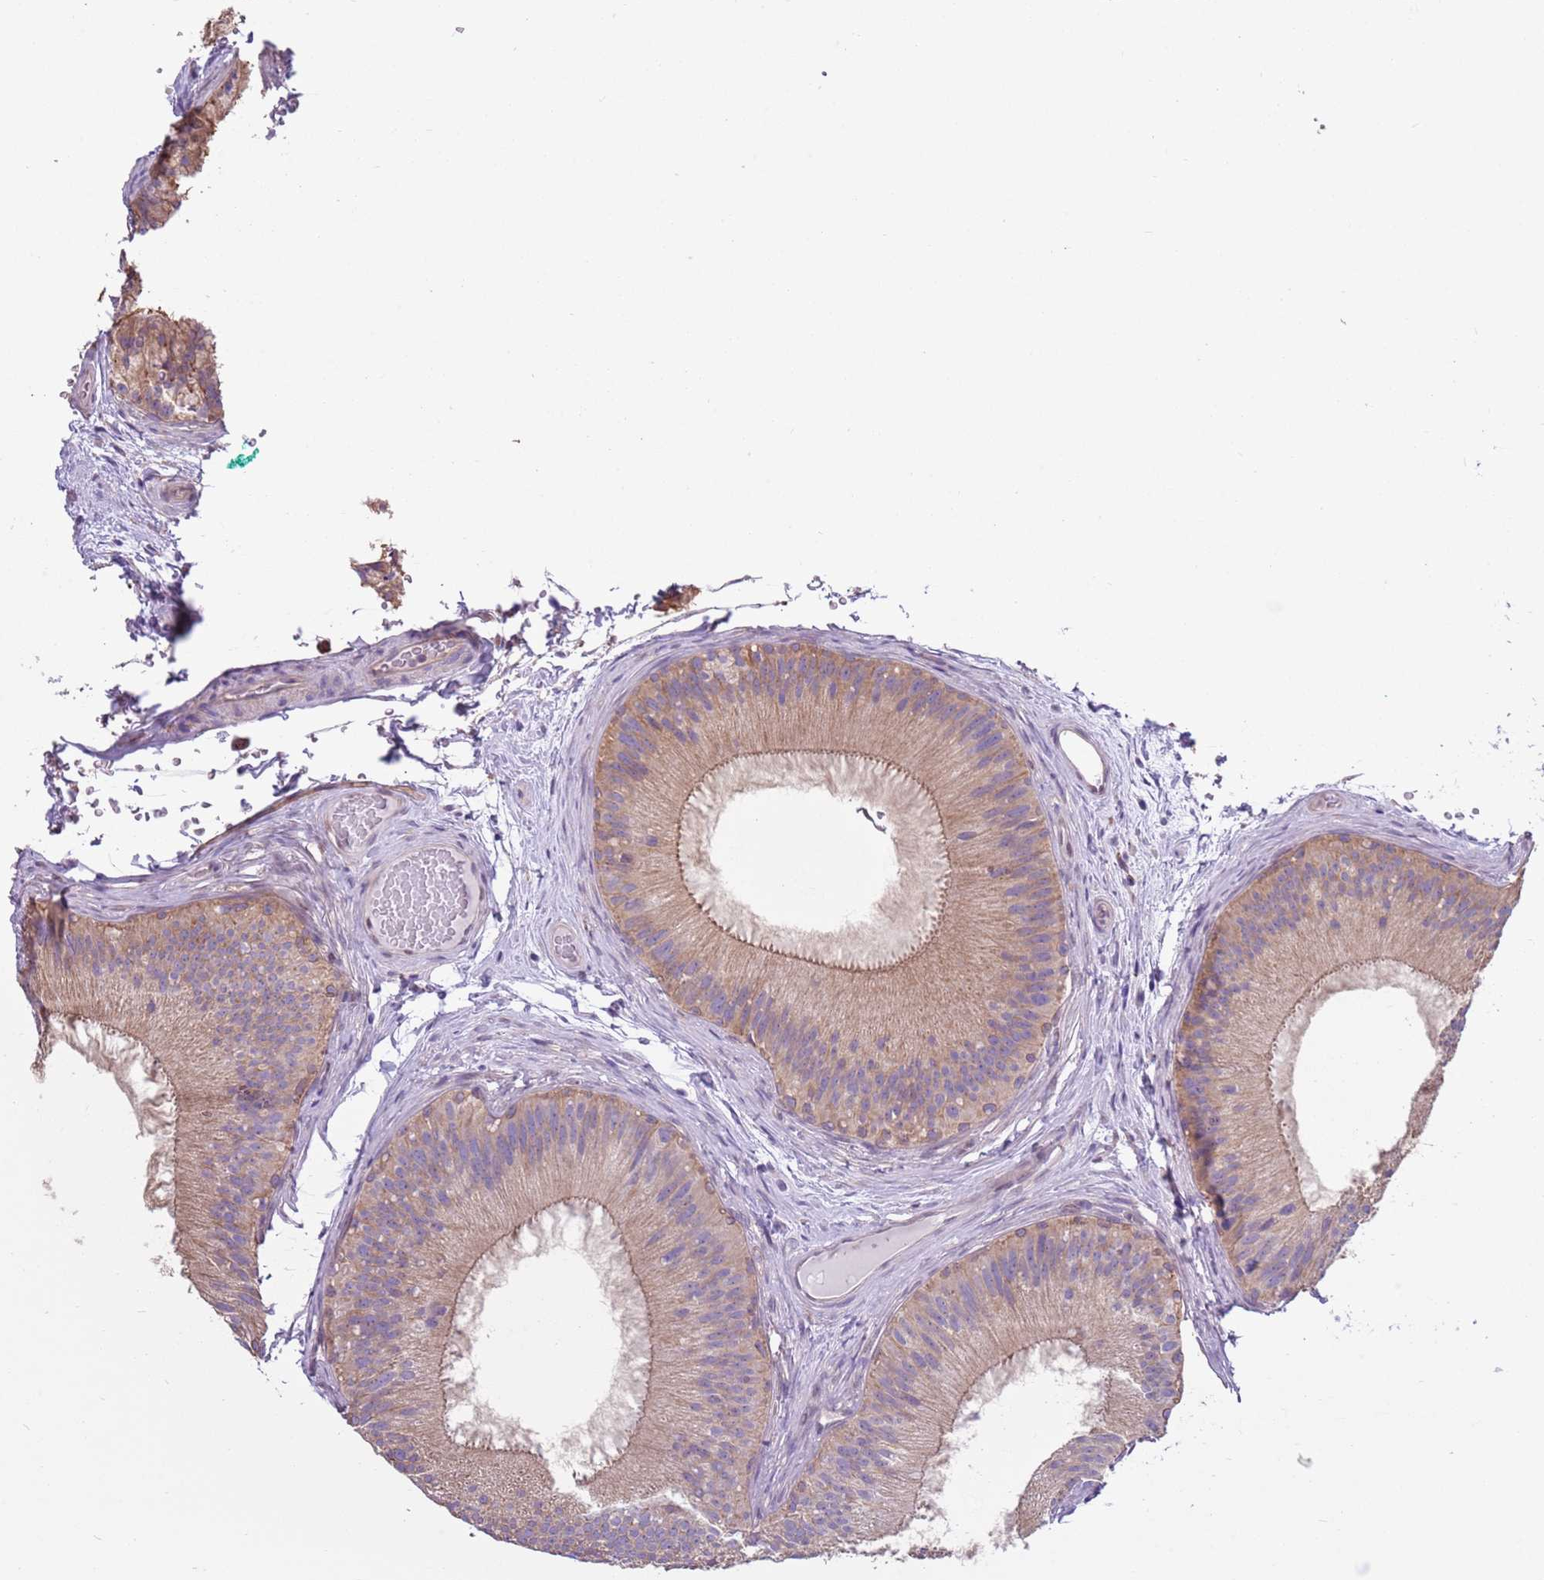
{"staining": {"intensity": "weak", "quantity": "25%-75%", "location": "cytoplasmic/membranous"}, "tissue": "epididymis", "cell_type": "Glandular cells", "image_type": "normal", "snomed": [{"axis": "morphology", "description": "Normal tissue, NOS"}, {"axis": "topography", "description": "Epididymis"}], "caption": "Immunohistochemical staining of unremarkable human epididymis displays low levels of weak cytoplasmic/membranous positivity in approximately 25%-75% of glandular cells.", "gene": "CAPN9", "patient": {"sex": "male", "age": 45}}